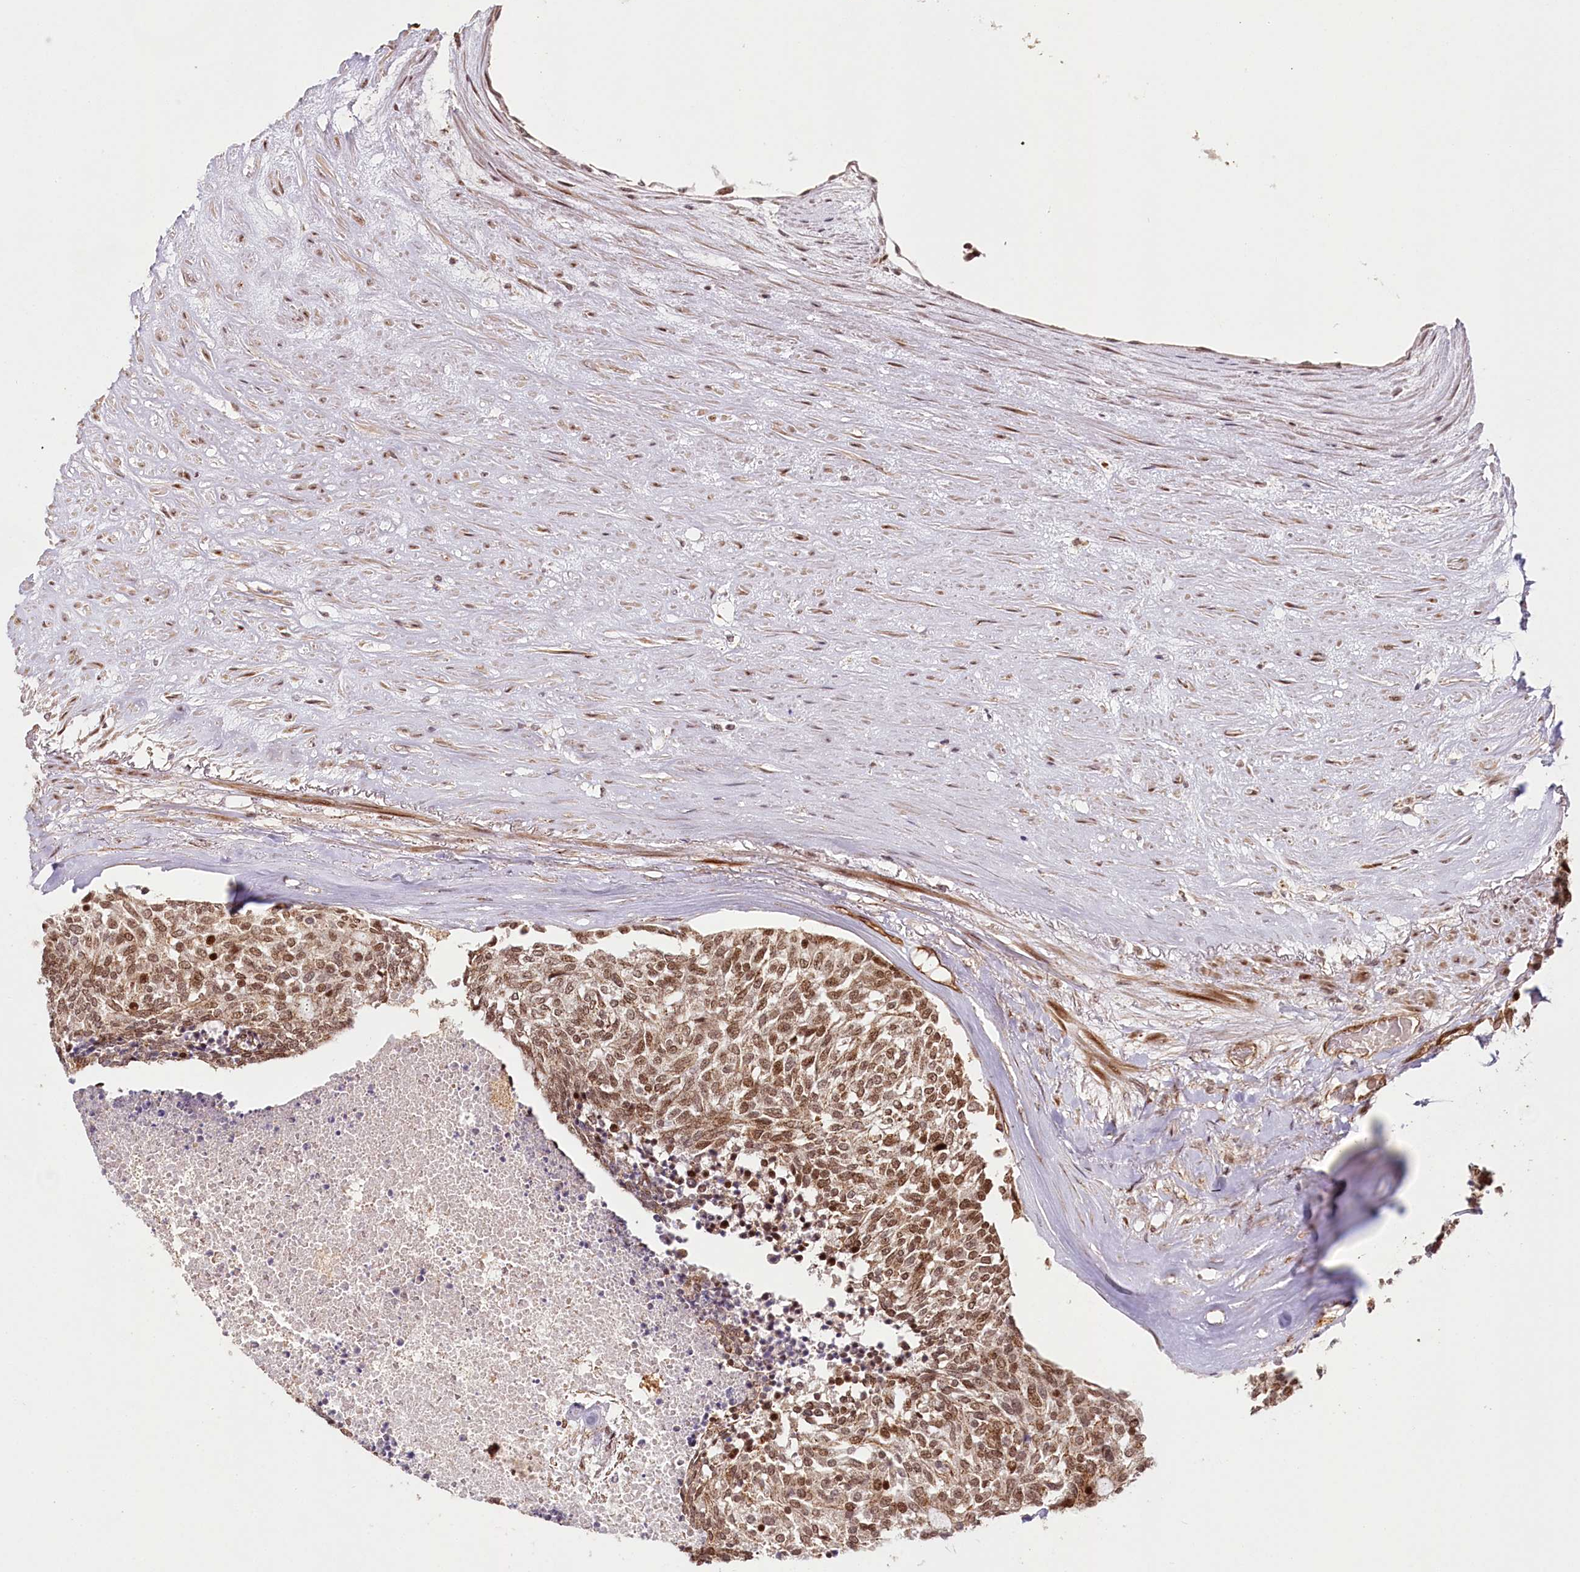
{"staining": {"intensity": "moderate", "quantity": ">75%", "location": "cytoplasmic/membranous,nuclear"}, "tissue": "carcinoid", "cell_type": "Tumor cells", "image_type": "cancer", "snomed": [{"axis": "morphology", "description": "Carcinoid, malignant, NOS"}, {"axis": "topography", "description": "Pancreas"}], "caption": "Carcinoid was stained to show a protein in brown. There is medium levels of moderate cytoplasmic/membranous and nuclear positivity in approximately >75% of tumor cells.", "gene": "COPG1", "patient": {"sex": "female", "age": 54}}